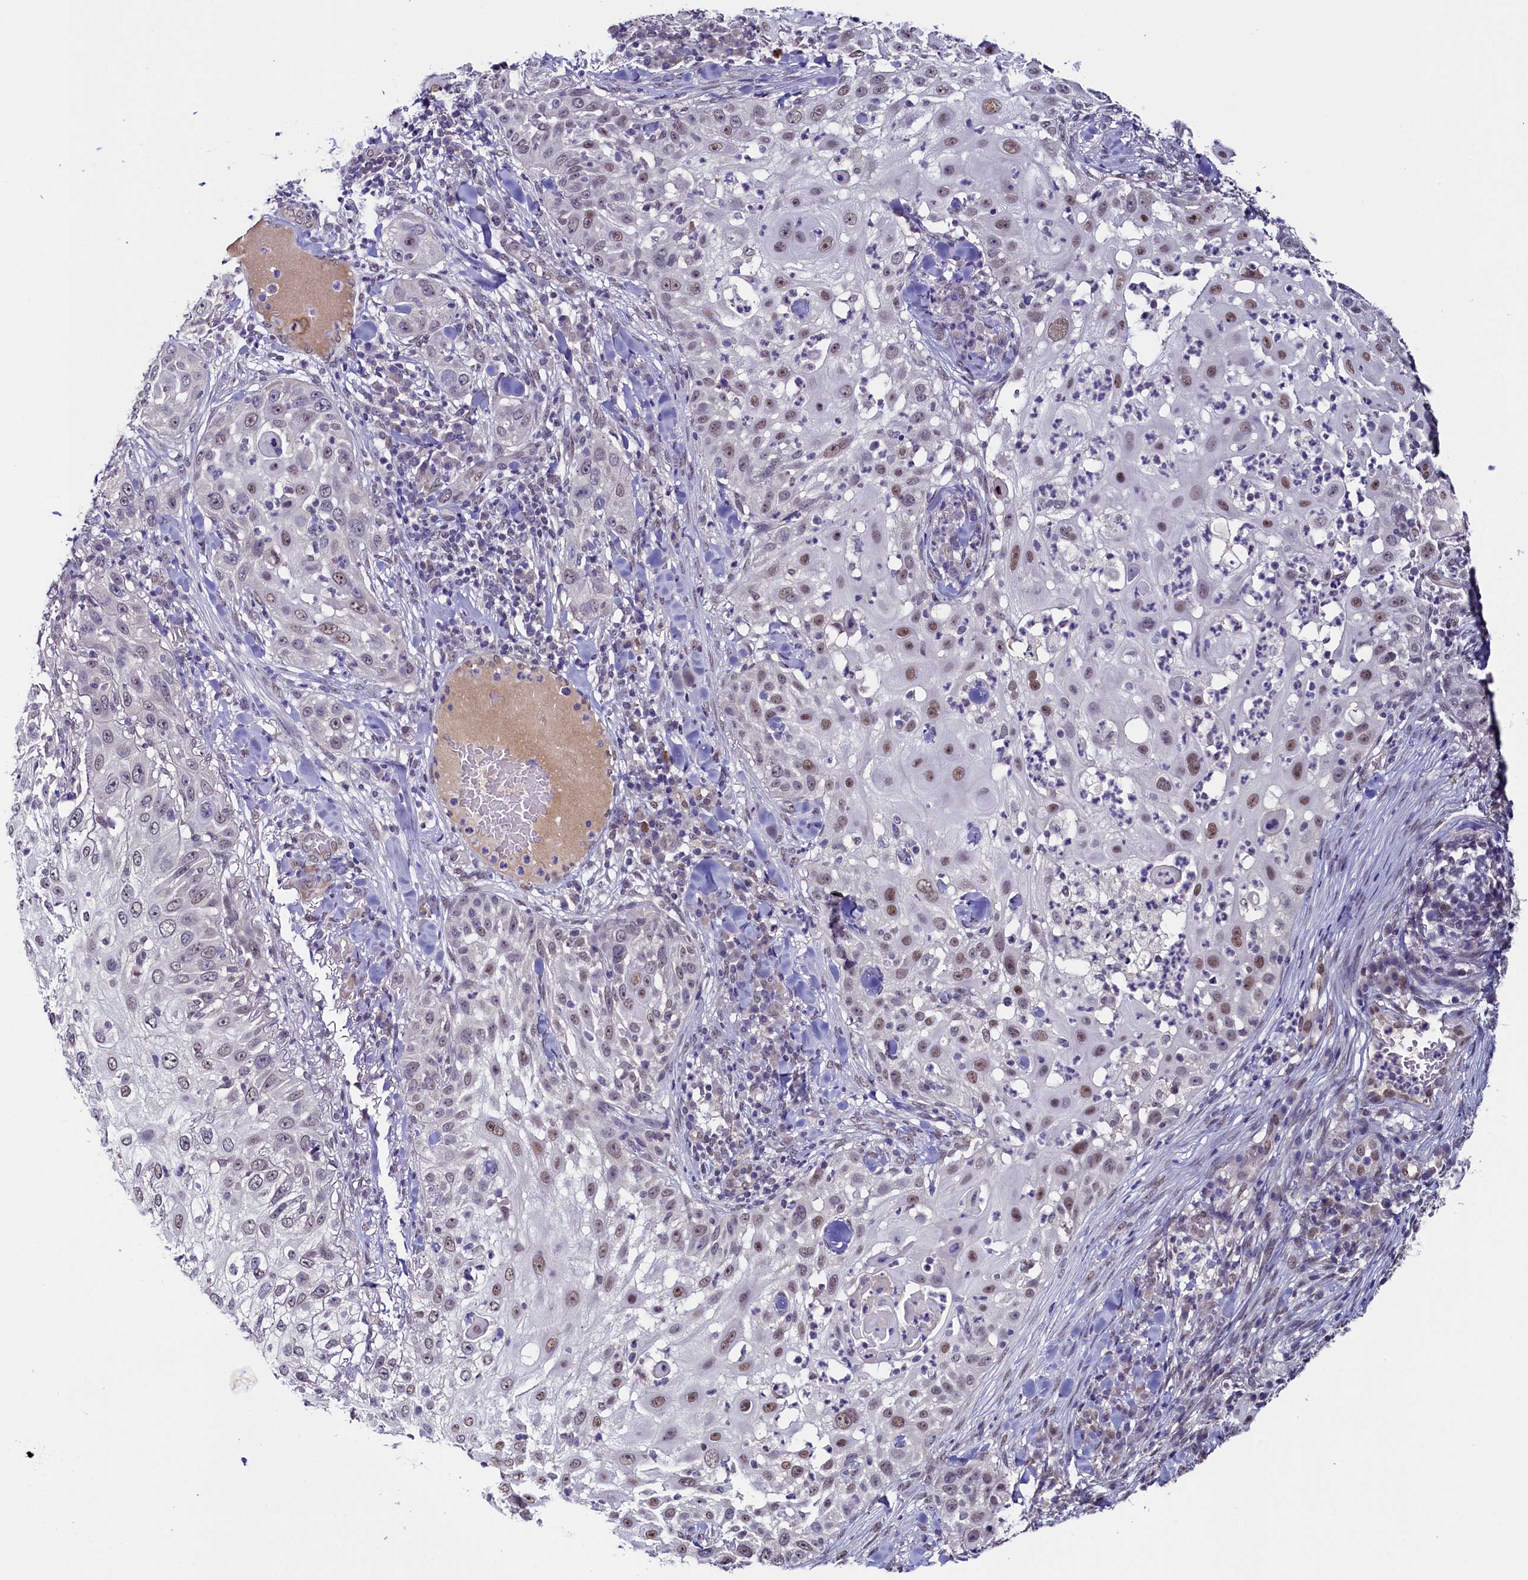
{"staining": {"intensity": "moderate", "quantity": "25%-75%", "location": "nuclear"}, "tissue": "skin cancer", "cell_type": "Tumor cells", "image_type": "cancer", "snomed": [{"axis": "morphology", "description": "Squamous cell carcinoma, NOS"}, {"axis": "topography", "description": "Skin"}], "caption": "This micrograph shows IHC staining of human skin cancer, with medium moderate nuclear expression in approximately 25%-75% of tumor cells.", "gene": "FLYWCH2", "patient": {"sex": "female", "age": 44}}